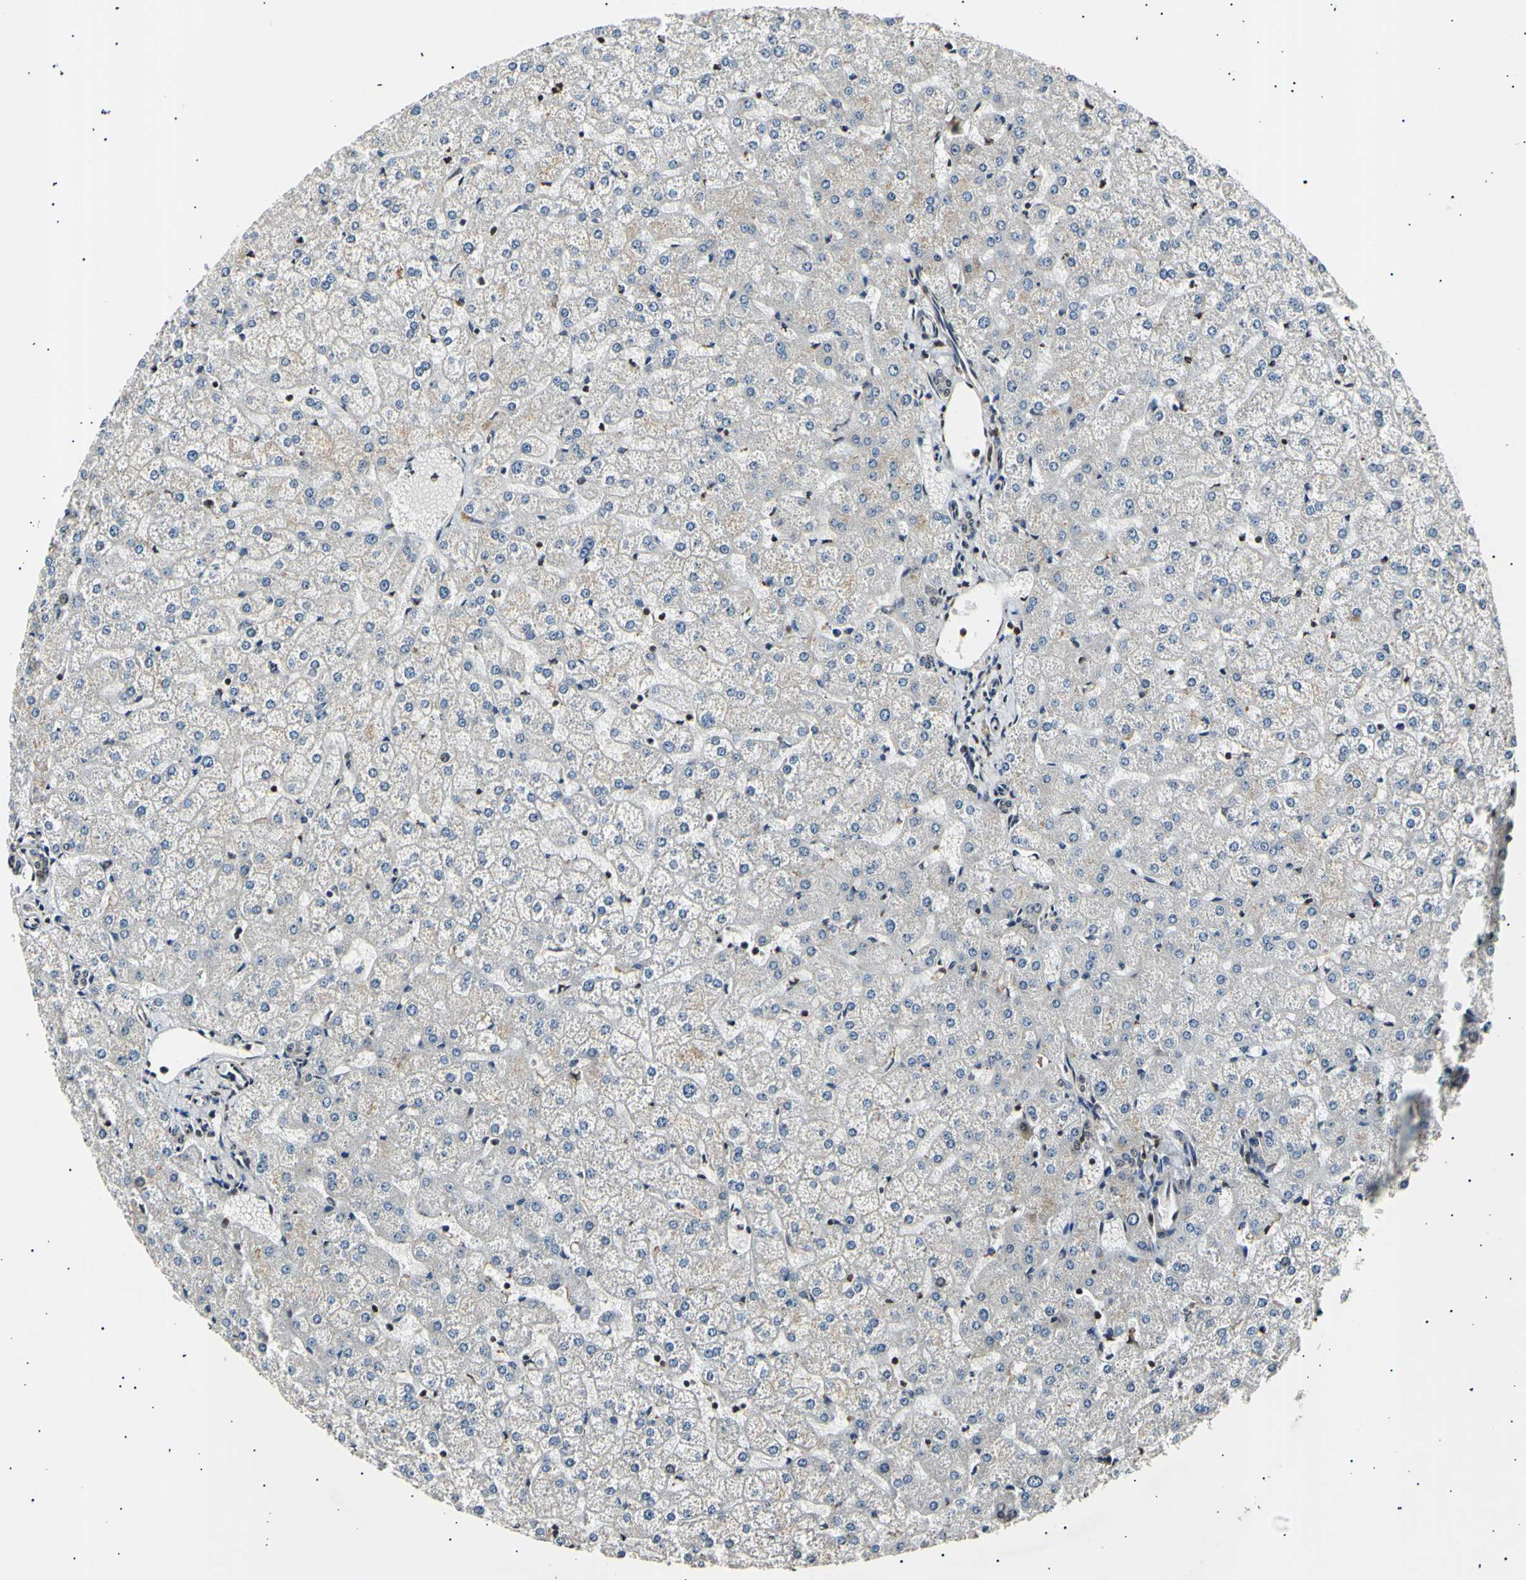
{"staining": {"intensity": "negative", "quantity": "none", "location": "none"}, "tissue": "liver", "cell_type": "Cholangiocytes", "image_type": "normal", "snomed": [{"axis": "morphology", "description": "Normal tissue, NOS"}, {"axis": "topography", "description": "Liver"}], "caption": "Unremarkable liver was stained to show a protein in brown. There is no significant positivity in cholangiocytes. The staining was performed using DAB to visualize the protein expression in brown, while the nuclei were stained in blue with hematoxylin (Magnification: 20x).", "gene": "ANAPC7", "patient": {"sex": "female", "age": 32}}